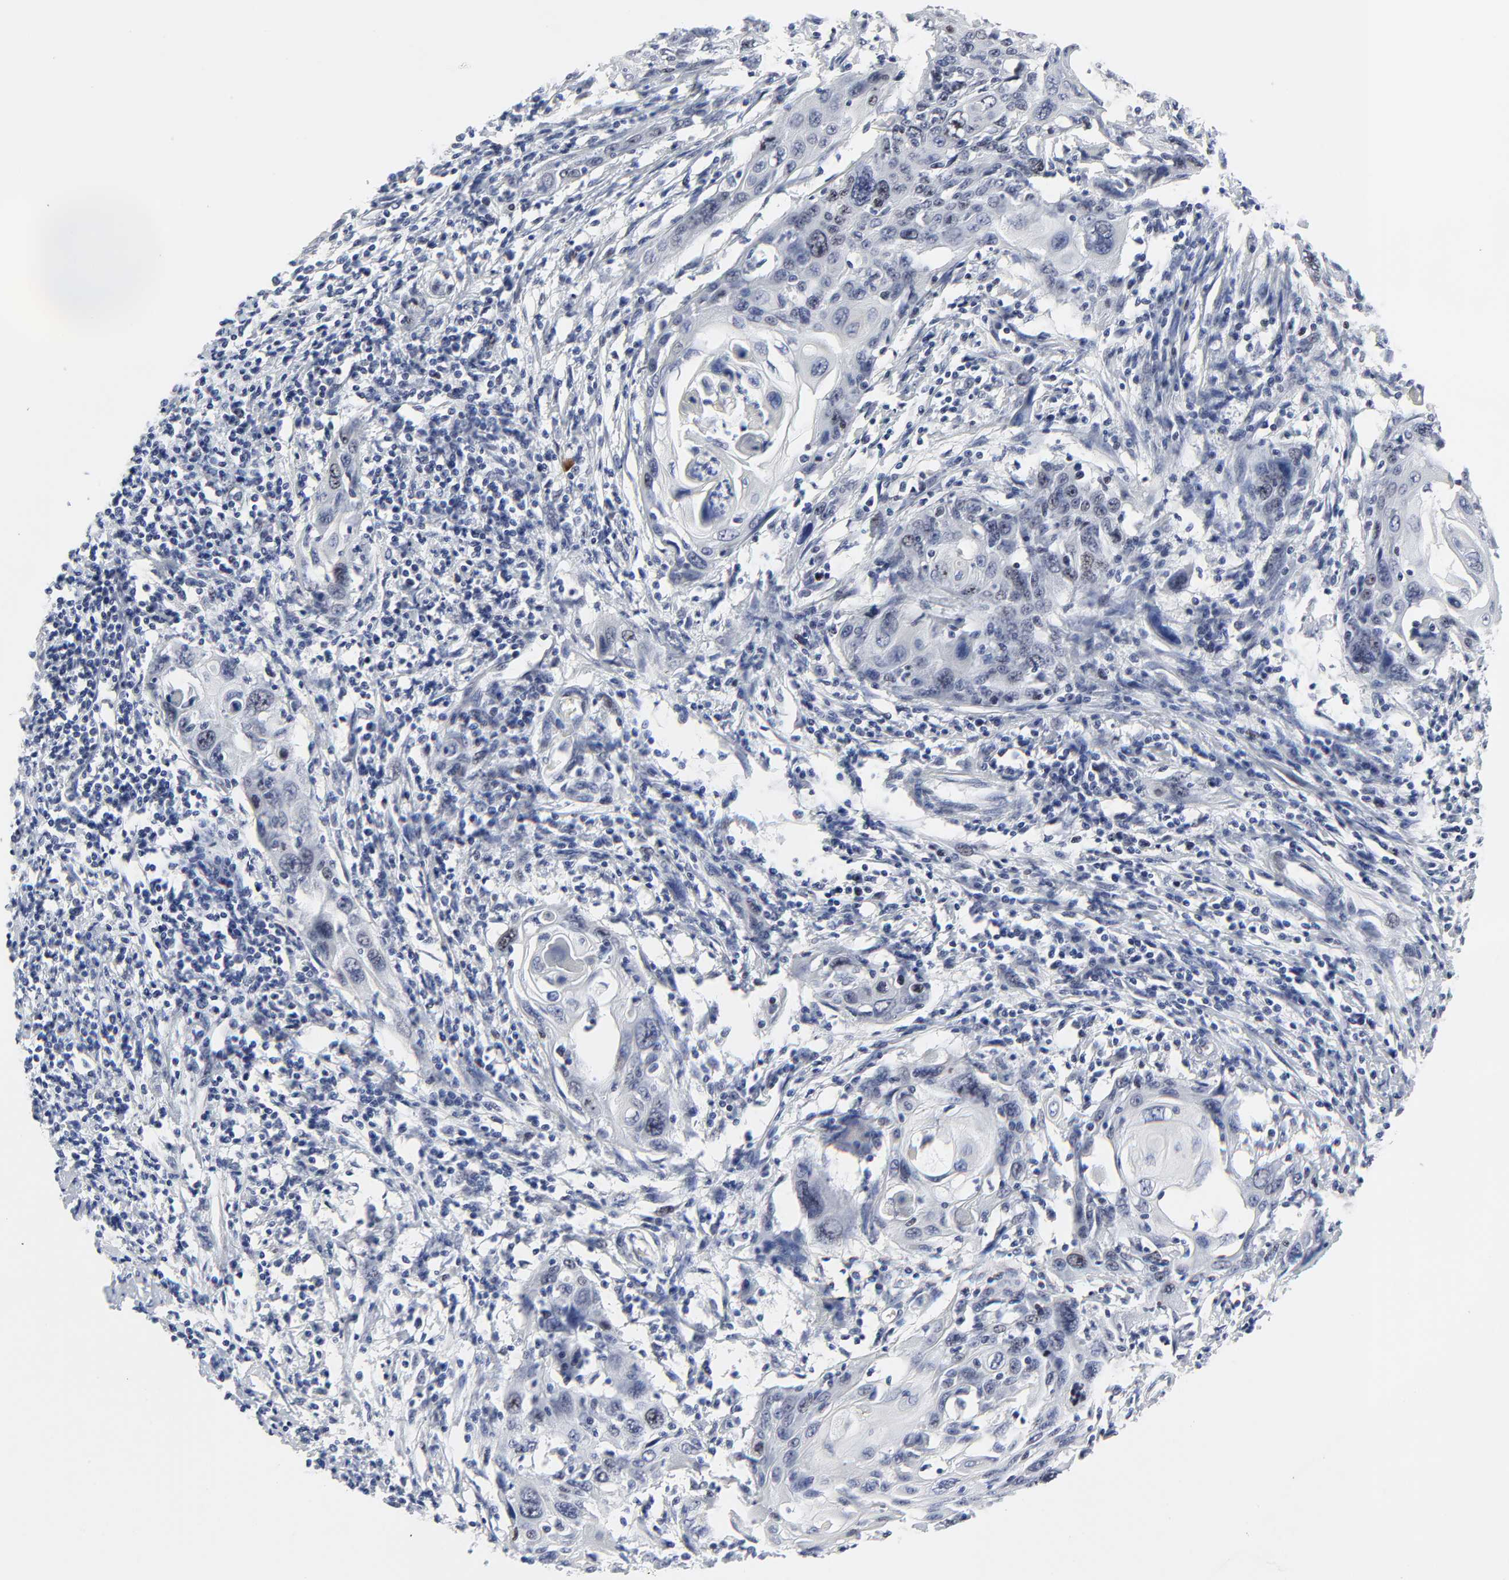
{"staining": {"intensity": "weak", "quantity": "<25%", "location": "nuclear"}, "tissue": "cervical cancer", "cell_type": "Tumor cells", "image_type": "cancer", "snomed": [{"axis": "morphology", "description": "Squamous cell carcinoma, NOS"}, {"axis": "topography", "description": "Cervix"}], "caption": "The IHC photomicrograph has no significant expression in tumor cells of cervical cancer tissue.", "gene": "ZNF589", "patient": {"sex": "female", "age": 54}}